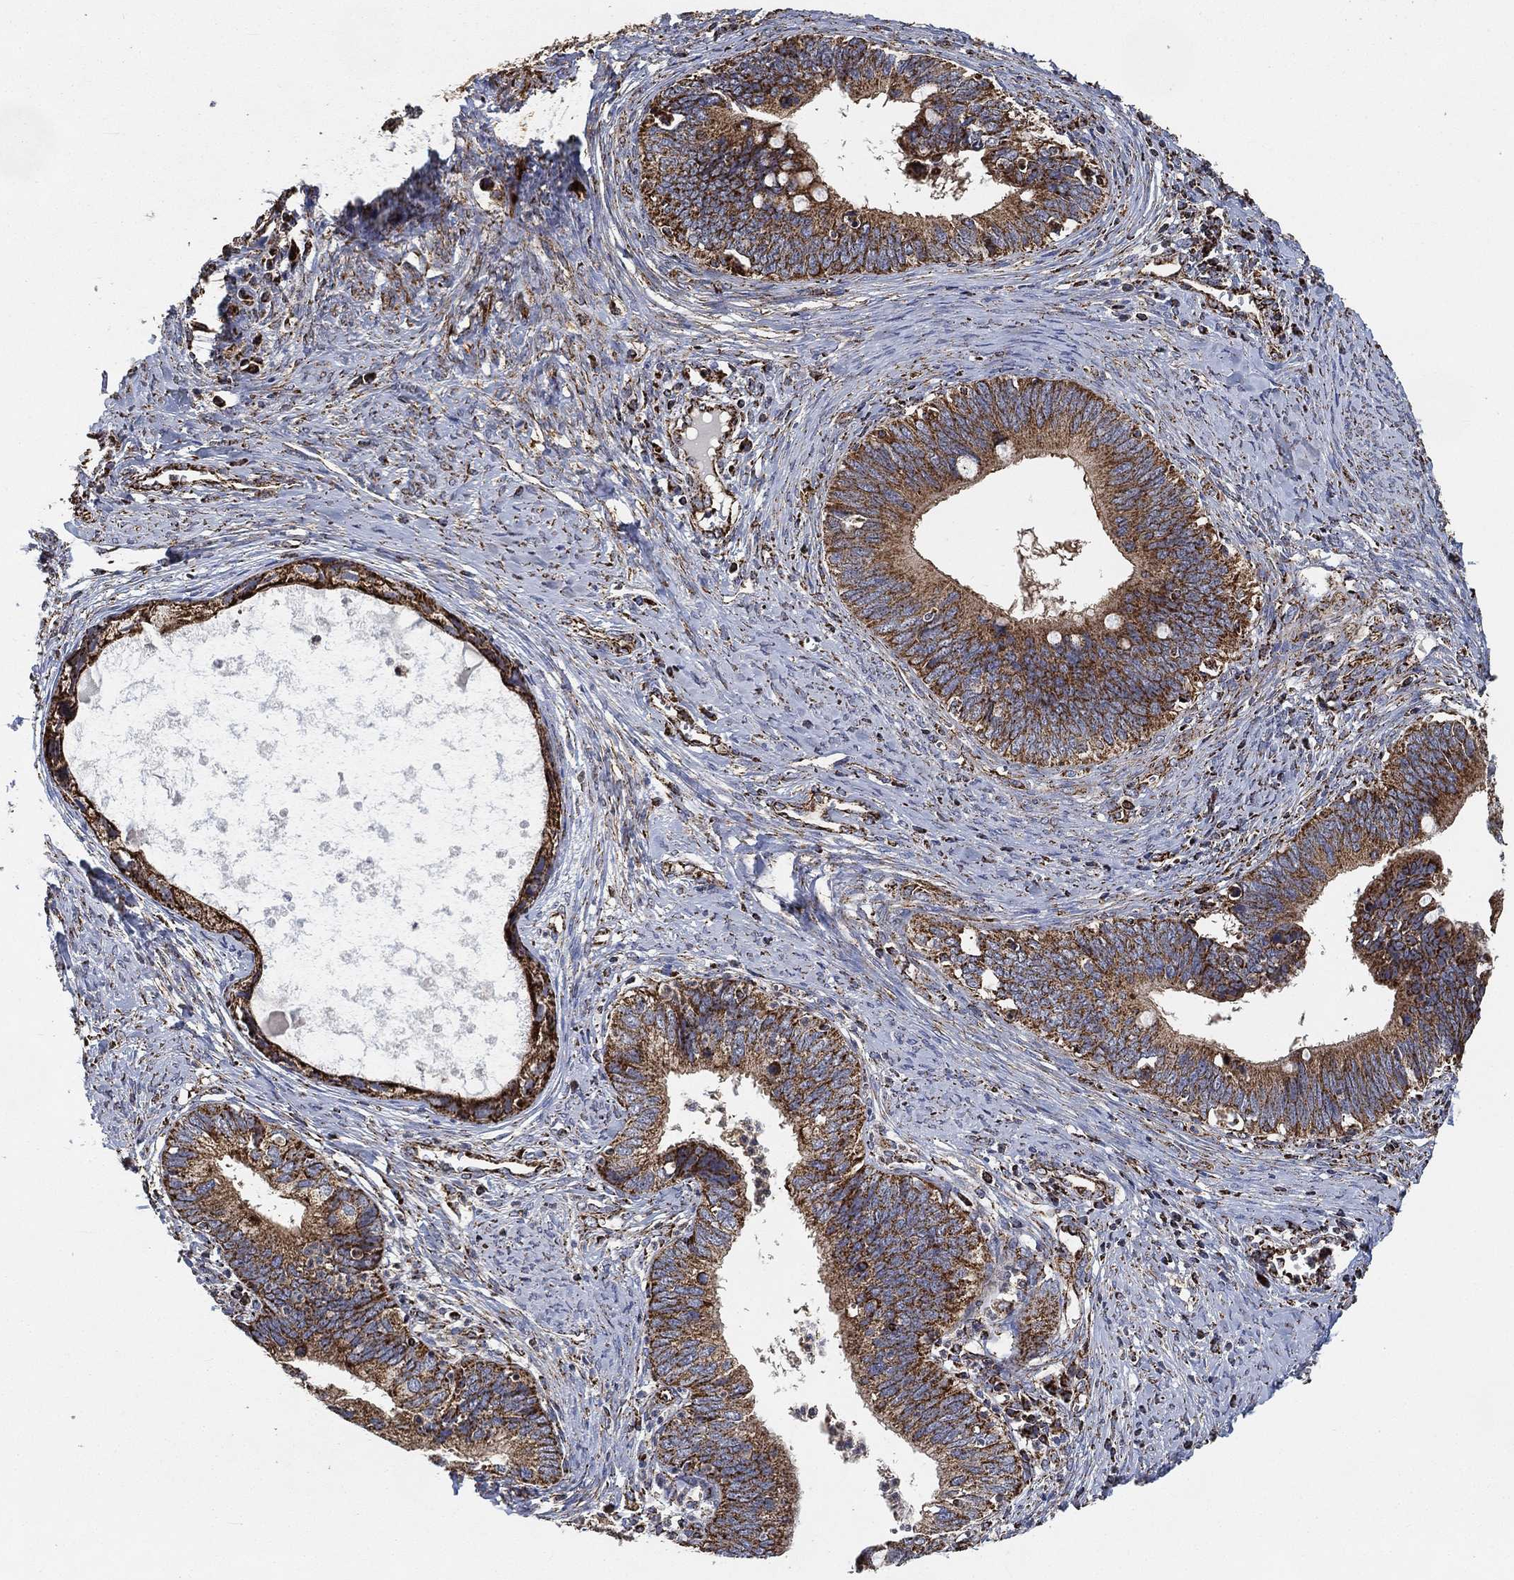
{"staining": {"intensity": "strong", "quantity": ">75%", "location": "cytoplasmic/membranous"}, "tissue": "cervical cancer", "cell_type": "Tumor cells", "image_type": "cancer", "snomed": [{"axis": "morphology", "description": "Adenocarcinoma, NOS"}, {"axis": "topography", "description": "Cervix"}], "caption": "About >75% of tumor cells in adenocarcinoma (cervical) demonstrate strong cytoplasmic/membranous protein staining as visualized by brown immunohistochemical staining.", "gene": "SLC38A7", "patient": {"sex": "female", "age": 42}}